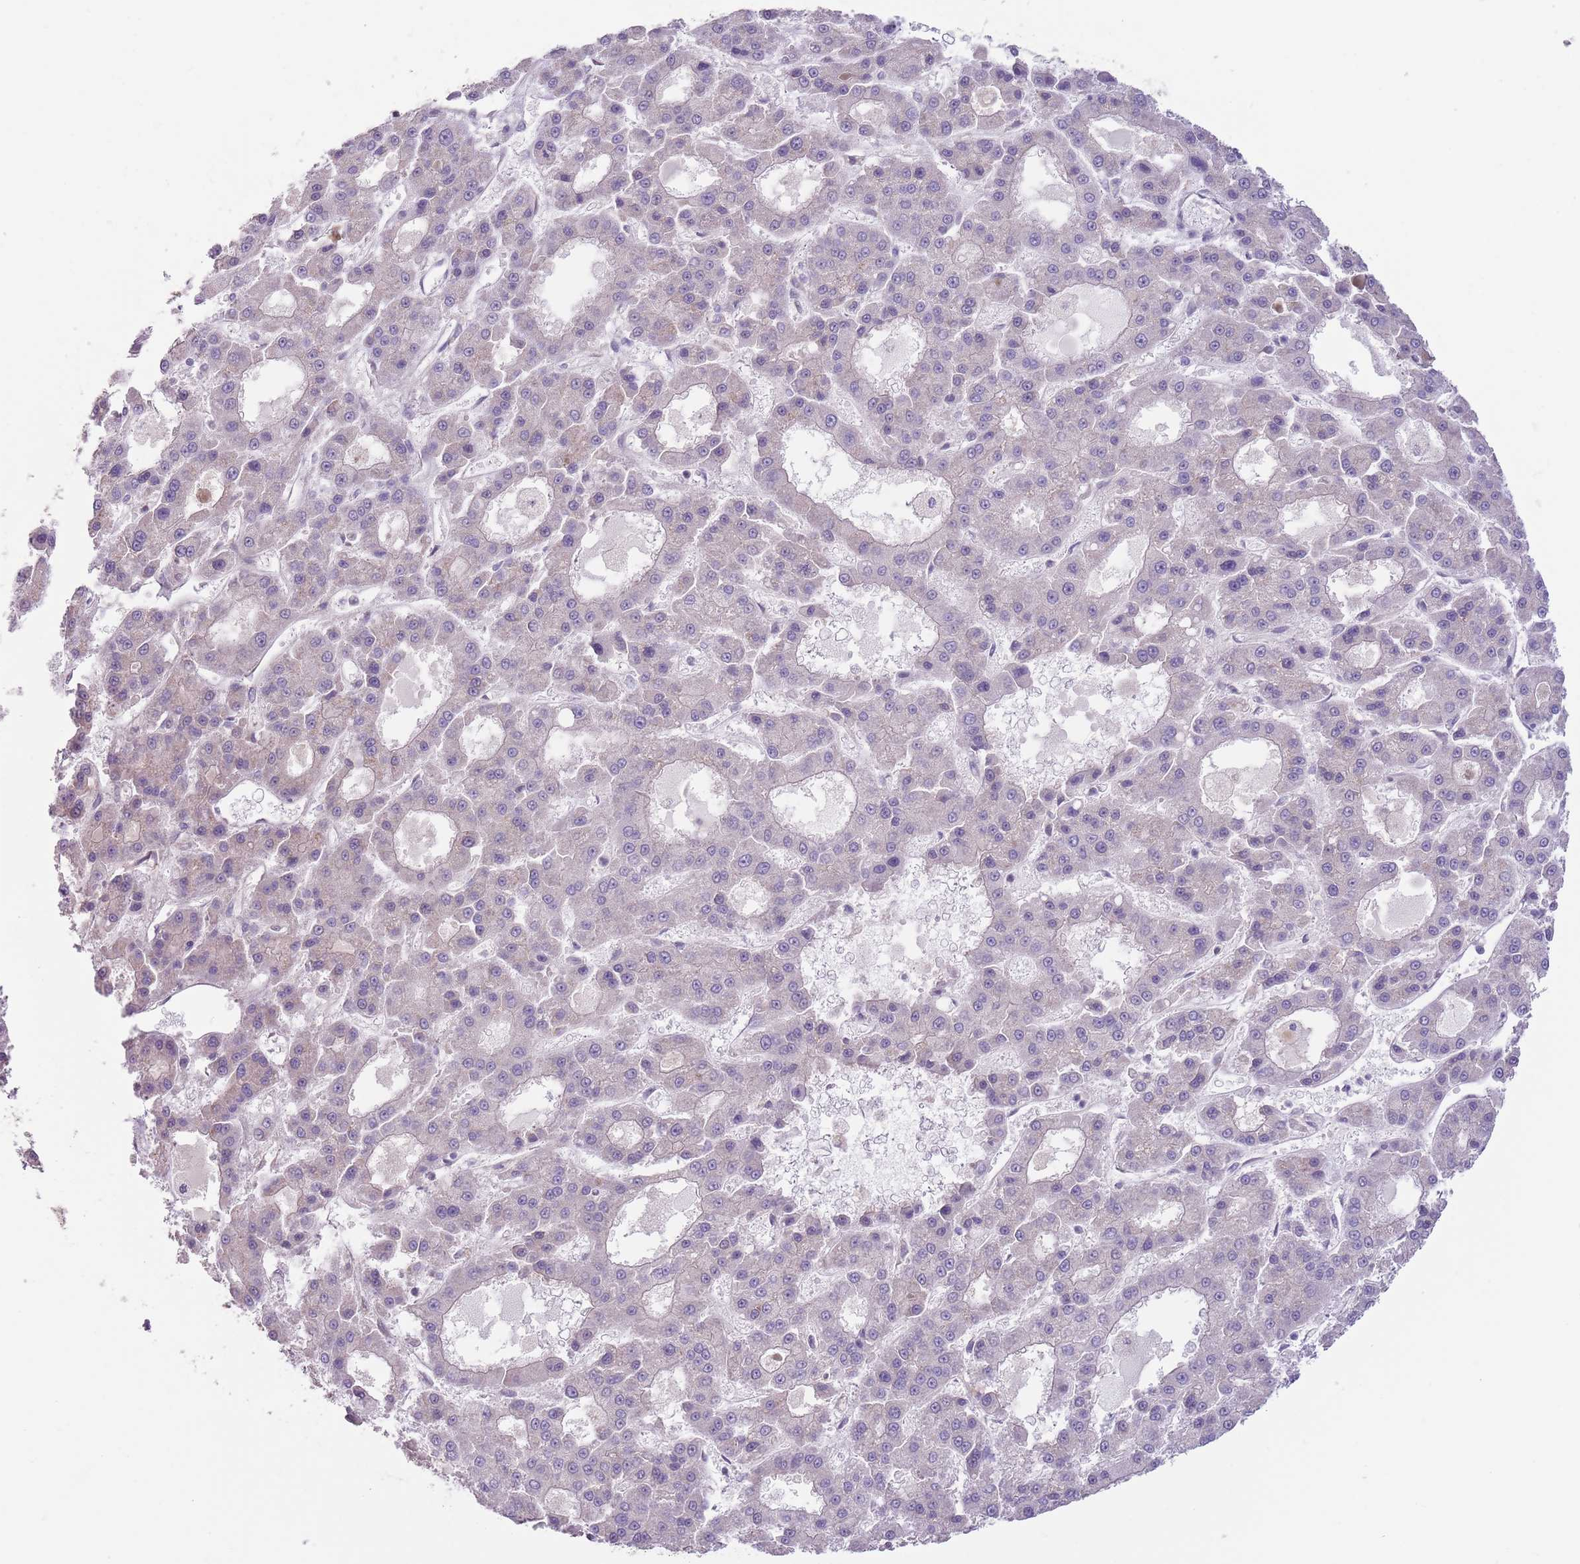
{"staining": {"intensity": "negative", "quantity": "none", "location": "none"}, "tissue": "liver cancer", "cell_type": "Tumor cells", "image_type": "cancer", "snomed": [{"axis": "morphology", "description": "Carcinoma, Hepatocellular, NOS"}, {"axis": "topography", "description": "Liver"}], "caption": "Image shows no protein expression in tumor cells of liver hepatocellular carcinoma tissue.", "gene": "COPE", "patient": {"sex": "male", "age": 70}}